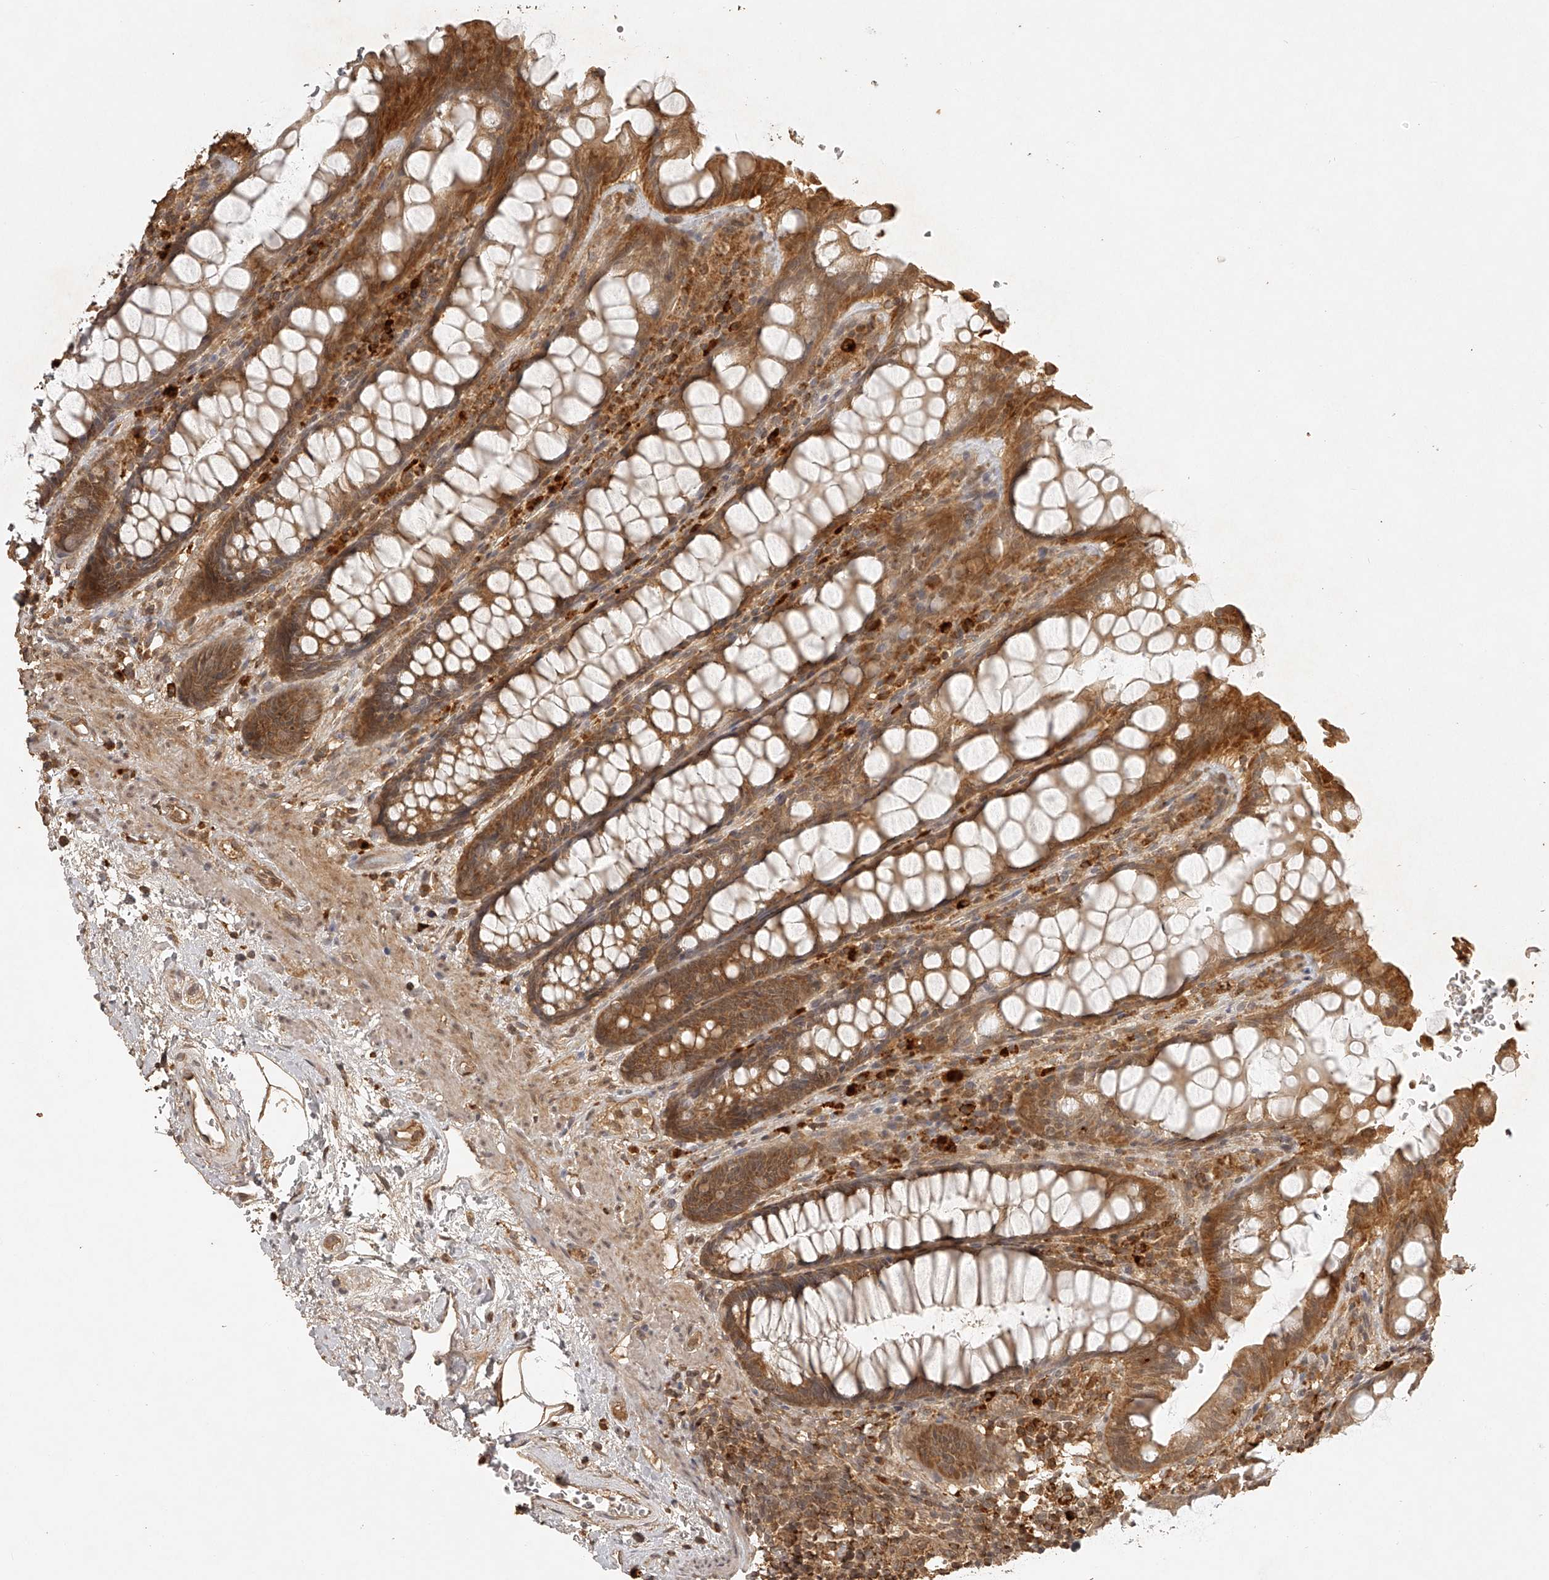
{"staining": {"intensity": "moderate", "quantity": ">75%", "location": "cytoplasmic/membranous"}, "tissue": "rectum", "cell_type": "Glandular cells", "image_type": "normal", "snomed": [{"axis": "morphology", "description": "Normal tissue, NOS"}, {"axis": "topography", "description": "Rectum"}], "caption": "IHC of unremarkable rectum demonstrates medium levels of moderate cytoplasmic/membranous staining in approximately >75% of glandular cells. (DAB = brown stain, brightfield microscopy at high magnification).", "gene": "BCL2L11", "patient": {"sex": "male", "age": 64}}